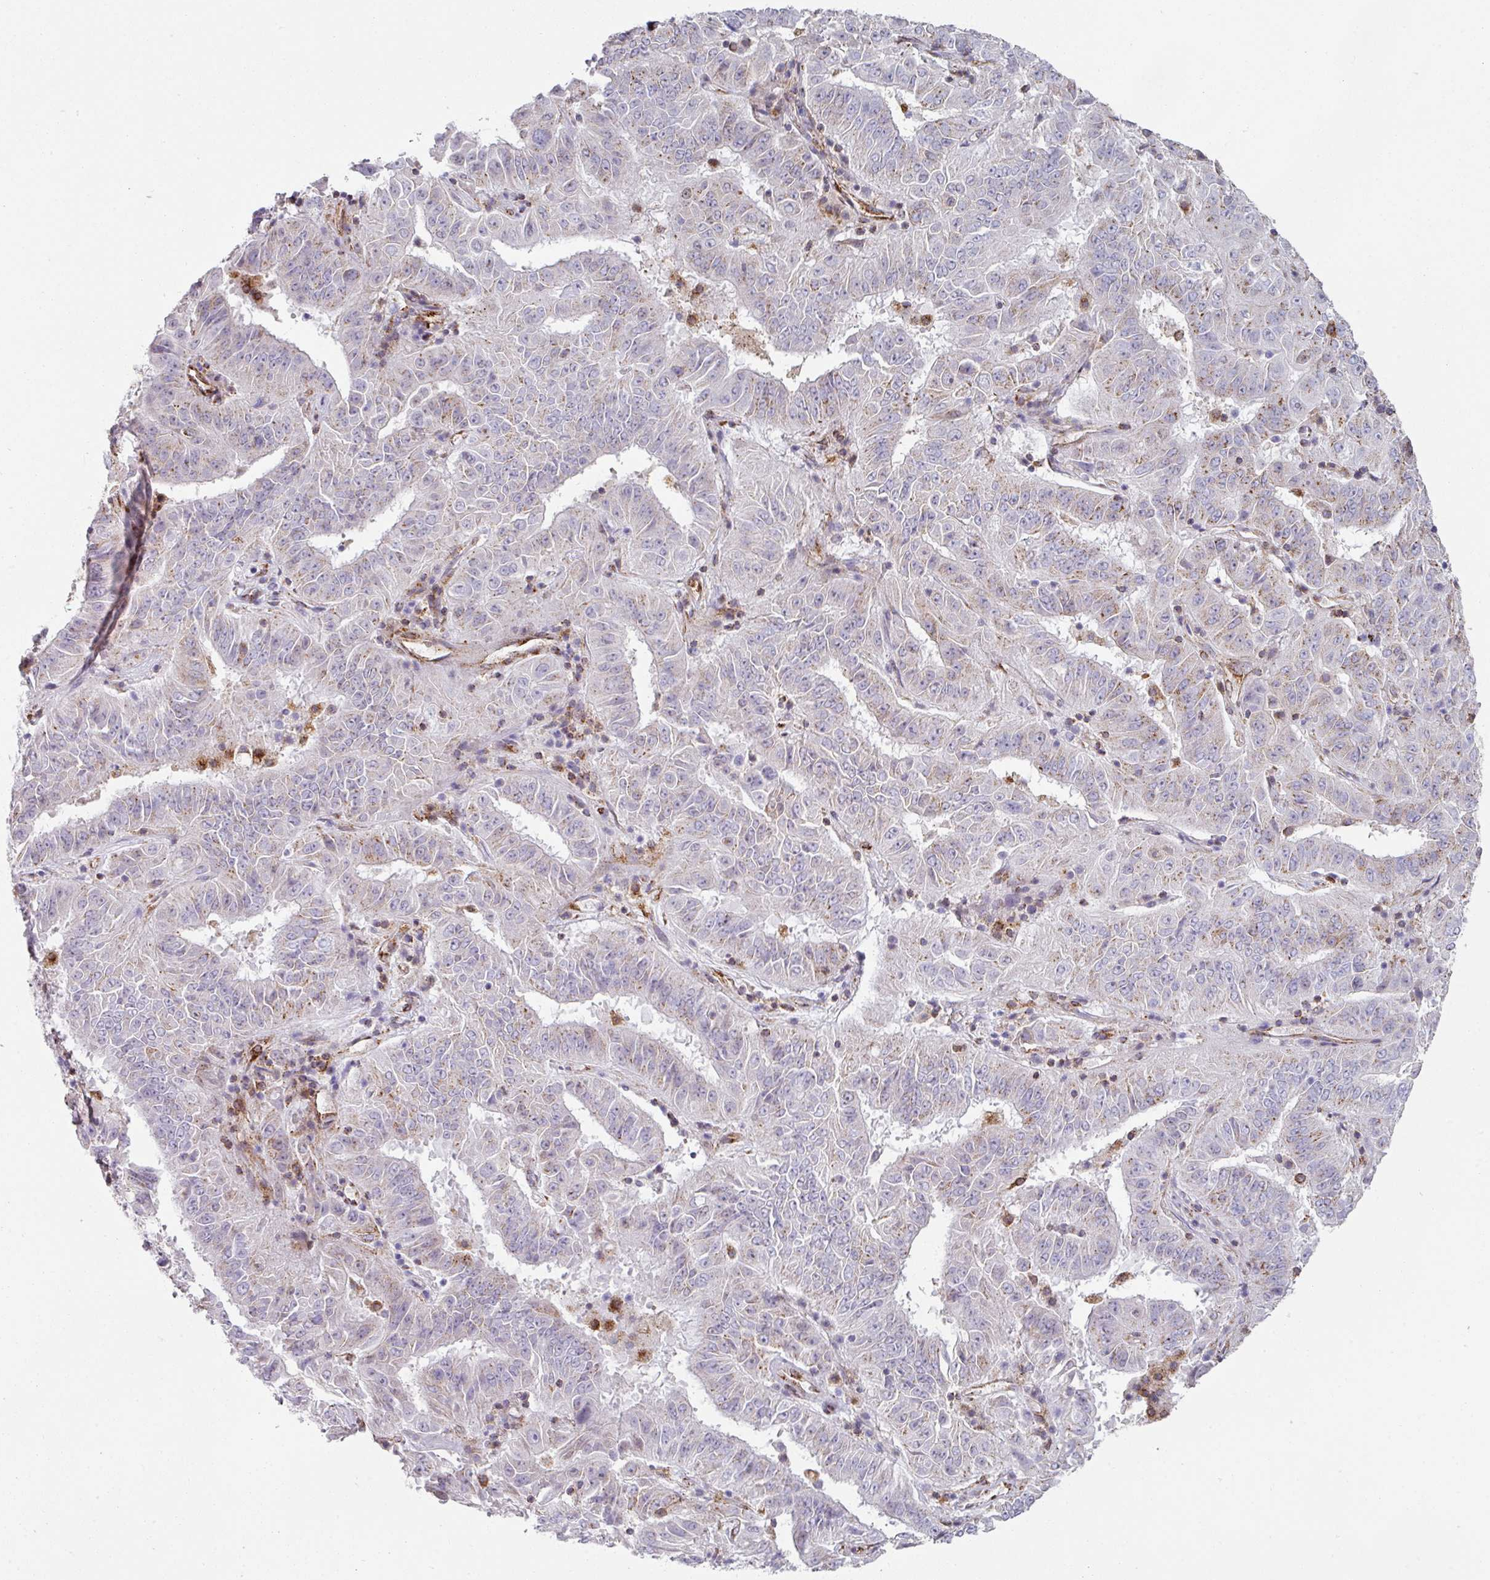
{"staining": {"intensity": "weak", "quantity": "25%-75%", "location": "cytoplasmic/membranous"}, "tissue": "pancreatic cancer", "cell_type": "Tumor cells", "image_type": "cancer", "snomed": [{"axis": "morphology", "description": "Adenocarcinoma, NOS"}, {"axis": "topography", "description": "Pancreas"}], "caption": "Human adenocarcinoma (pancreatic) stained with a brown dye displays weak cytoplasmic/membranous positive positivity in about 25%-75% of tumor cells.", "gene": "CCDC85B", "patient": {"sex": "male", "age": 63}}